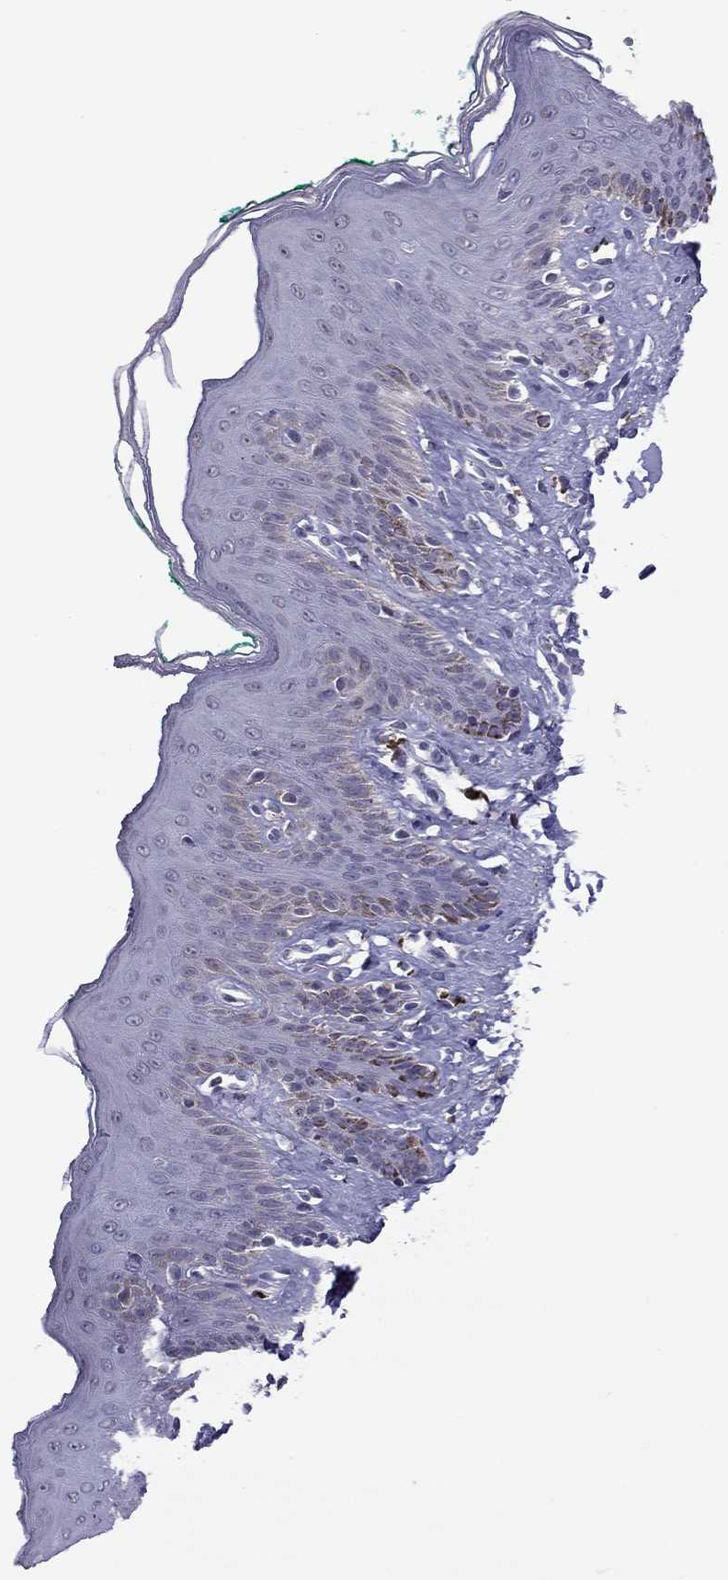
{"staining": {"intensity": "negative", "quantity": "none", "location": "none"}, "tissue": "skin", "cell_type": "Epidermal cells", "image_type": "normal", "snomed": [{"axis": "morphology", "description": "Normal tissue, NOS"}, {"axis": "topography", "description": "Vulva"}], "caption": "Epidermal cells are negative for protein expression in unremarkable human skin. (DAB (3,3'-diaminobenzidine) immunohistochemistry, high magnification).", "gene": "PPP1R3A", "patient": {"sex": "female", "age": 66}}